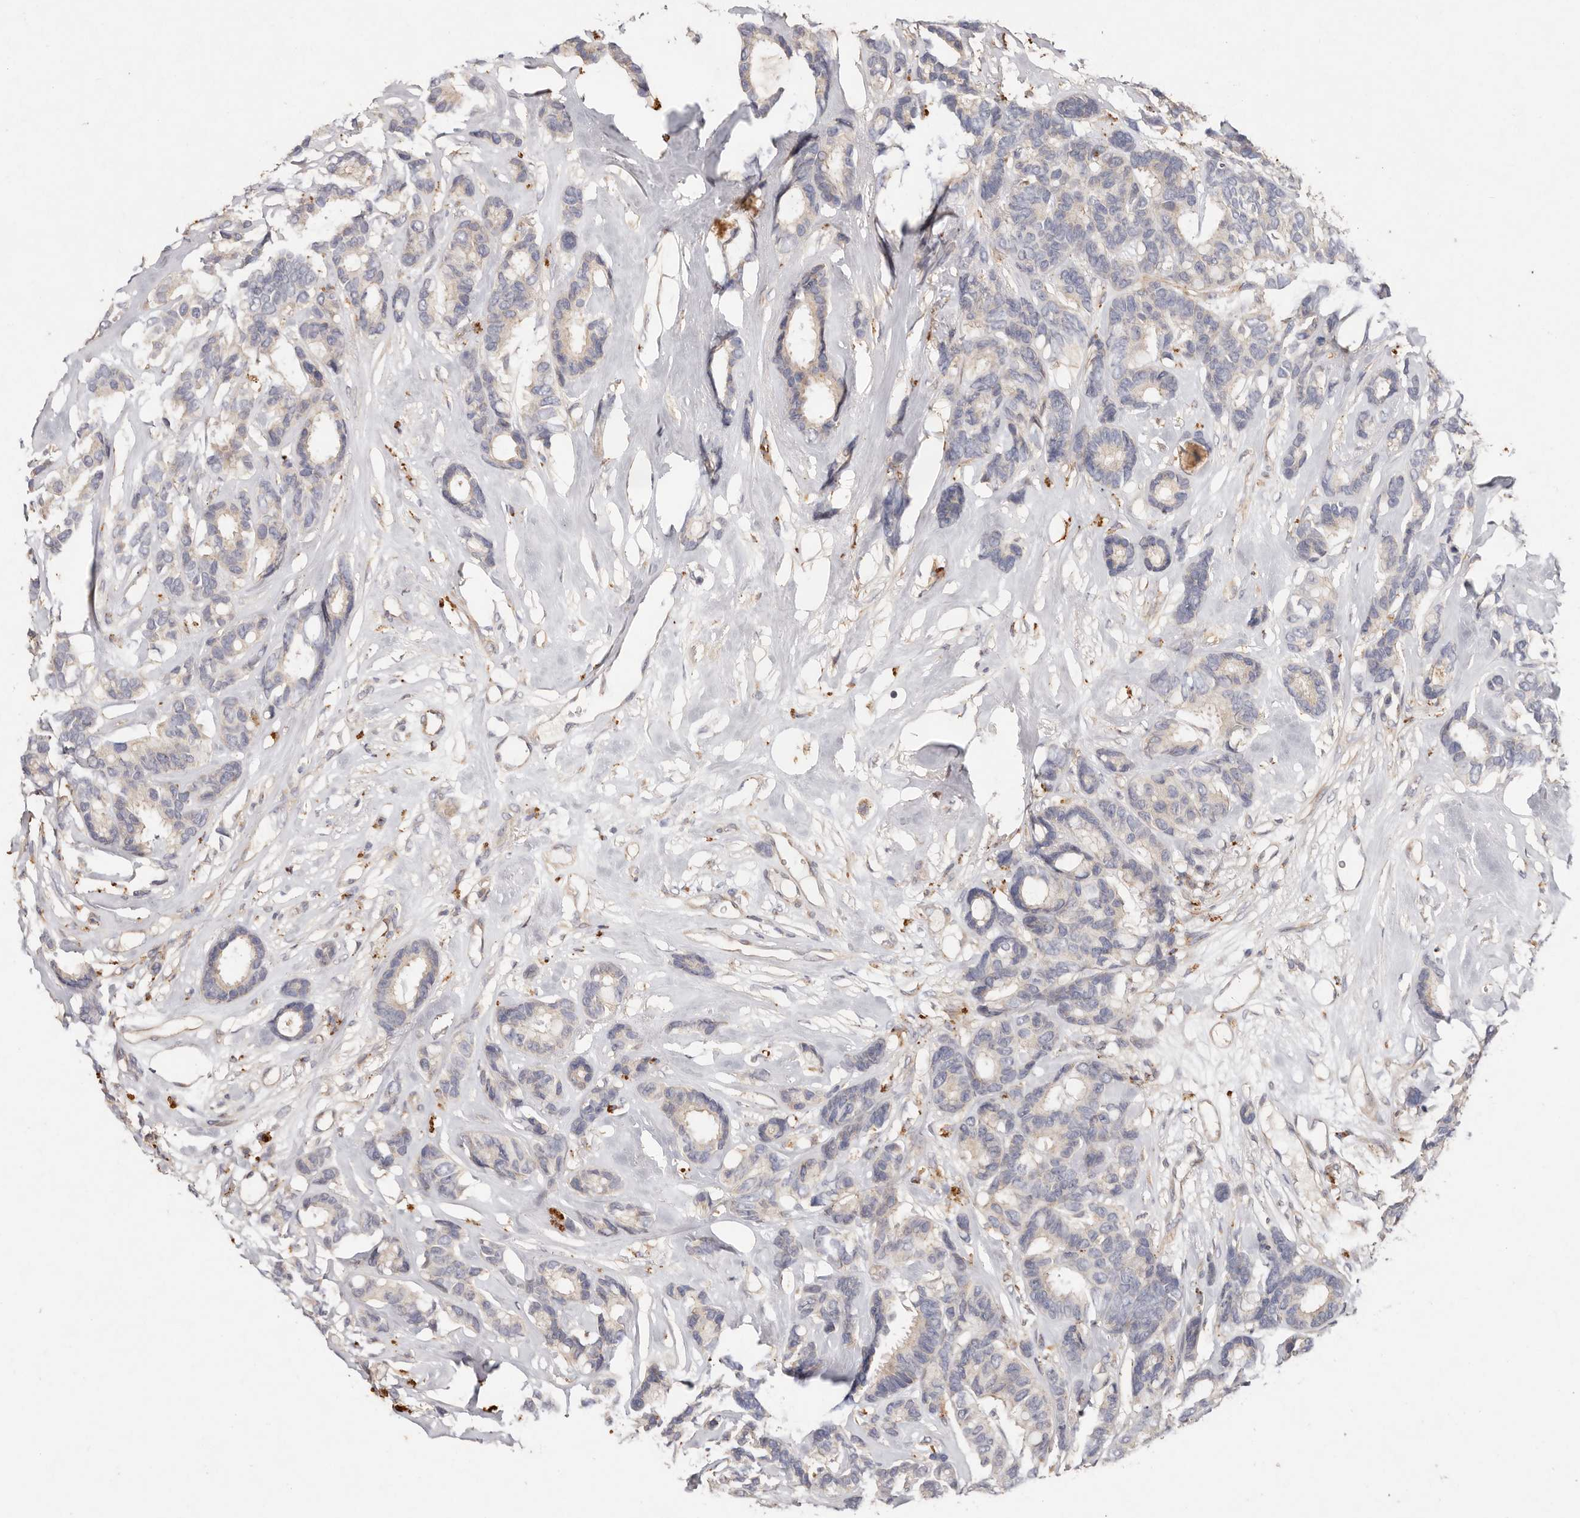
{"staining": {"intensity": "negative", "quantity": "none", "location": "none"}, "tissue": "breast cancer", "cell_type": "Tumor cells", "image_type": "cancer", "snomed": [{"axis": "morphology", "description": "Duct carcinoma"}, {"axis": "topography", "description": "Breast"}], "caption": "Image shows no protein positivity in tumor cells of breast intraductal carcinoma tissue.", "gene": "THBS3", "patient": {"sex": "female", "age": 87}}